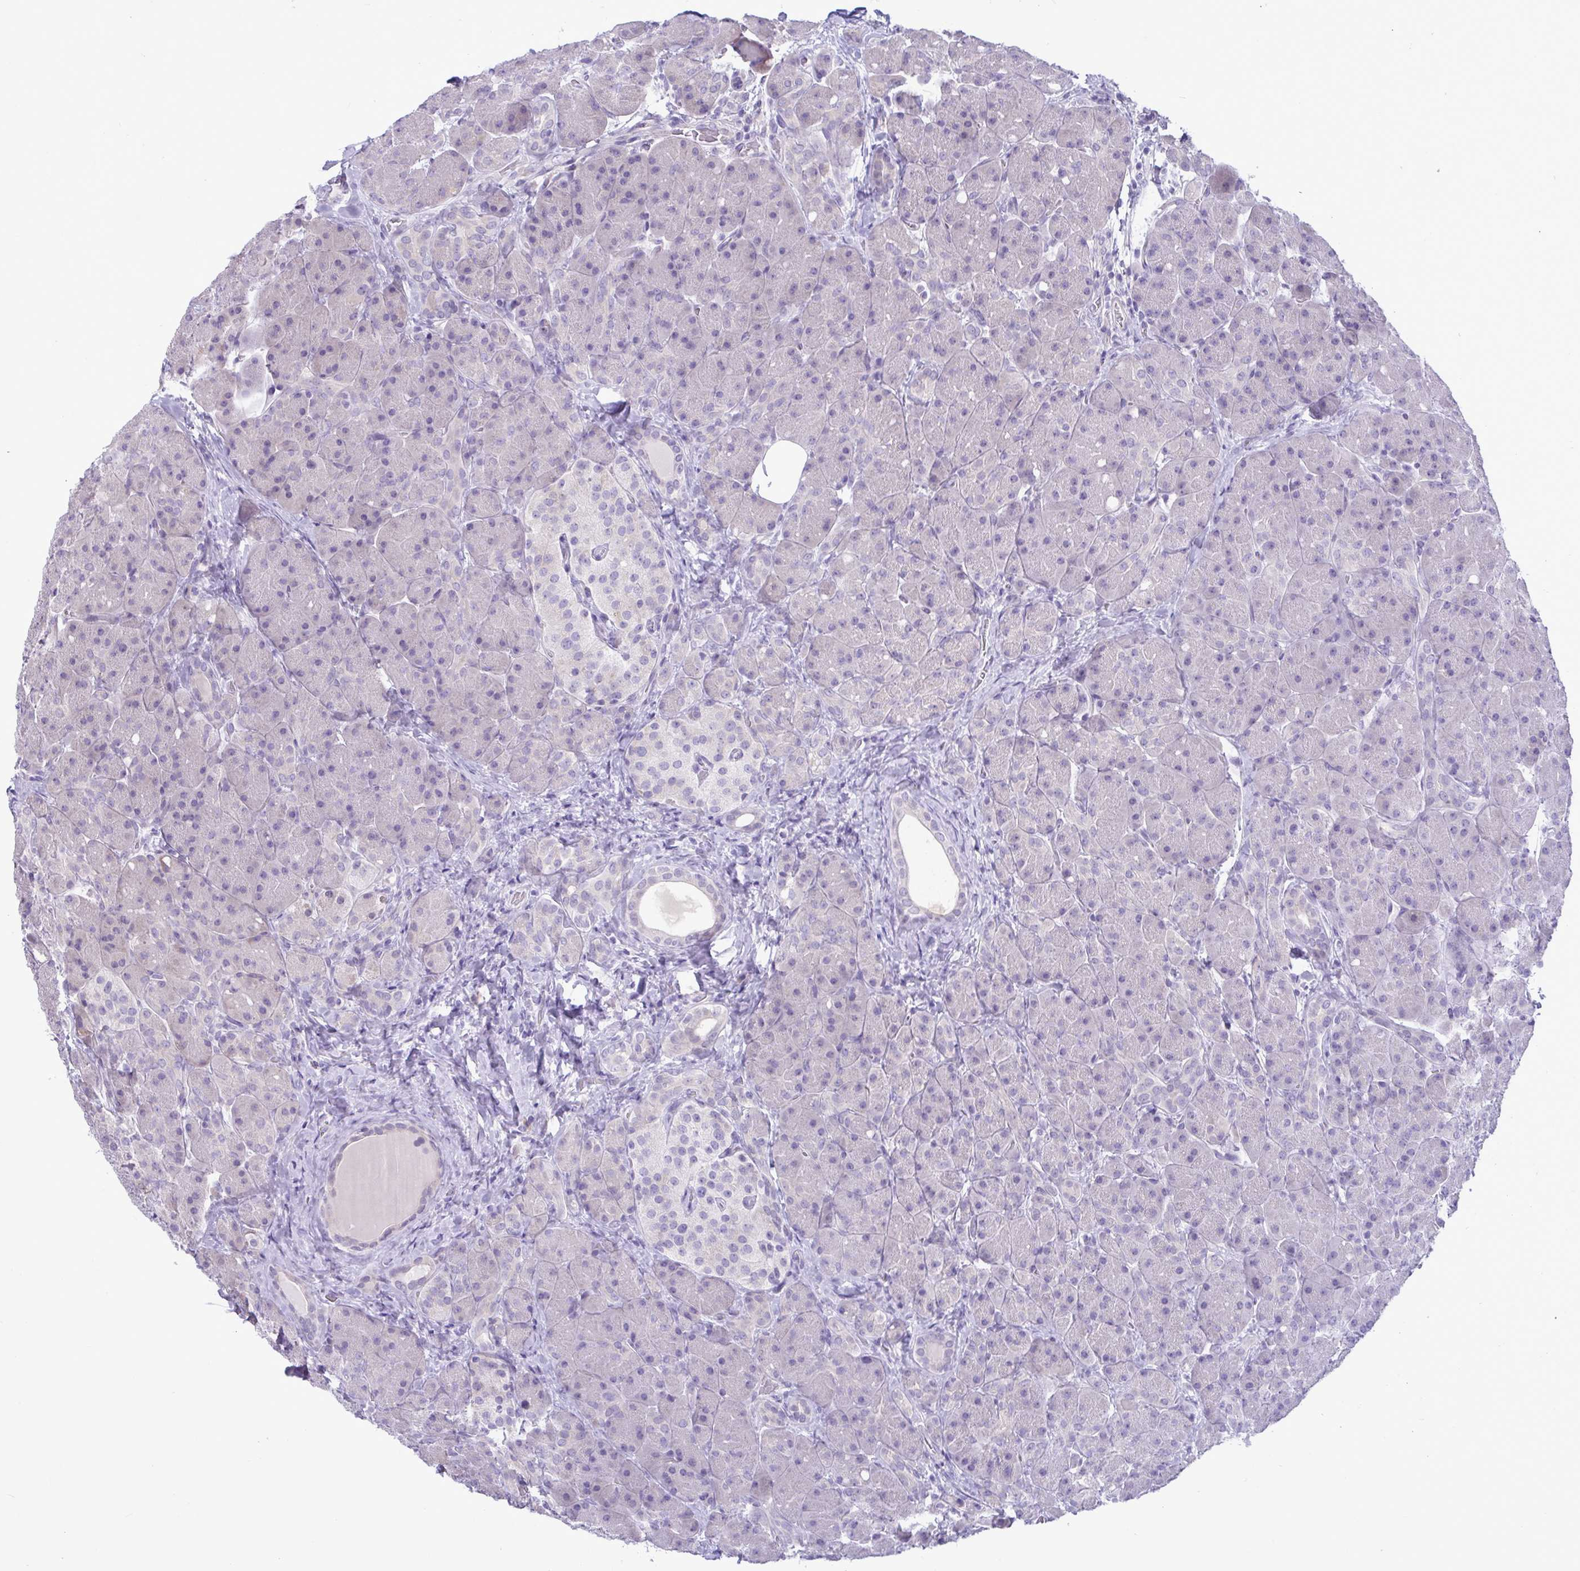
{"staining": {"intensity": "negative", "quantity": "none", "location": "none"}, "tissue": "pancreas", "cell_type": "Exocrine glandular cells", "image_type": "normal", "snomed": [{"axis": "morphology", "description": "Normal tissue, NOS"}, {"axis": "topography", "description": "Pancreas"}], "caption": "This is an IHC histopathology image of benign human pancreas. There is no positivity in exocrine glandular cells.", "gene": "C4orf33", "patient": {"sex": "male", "age": 55}}